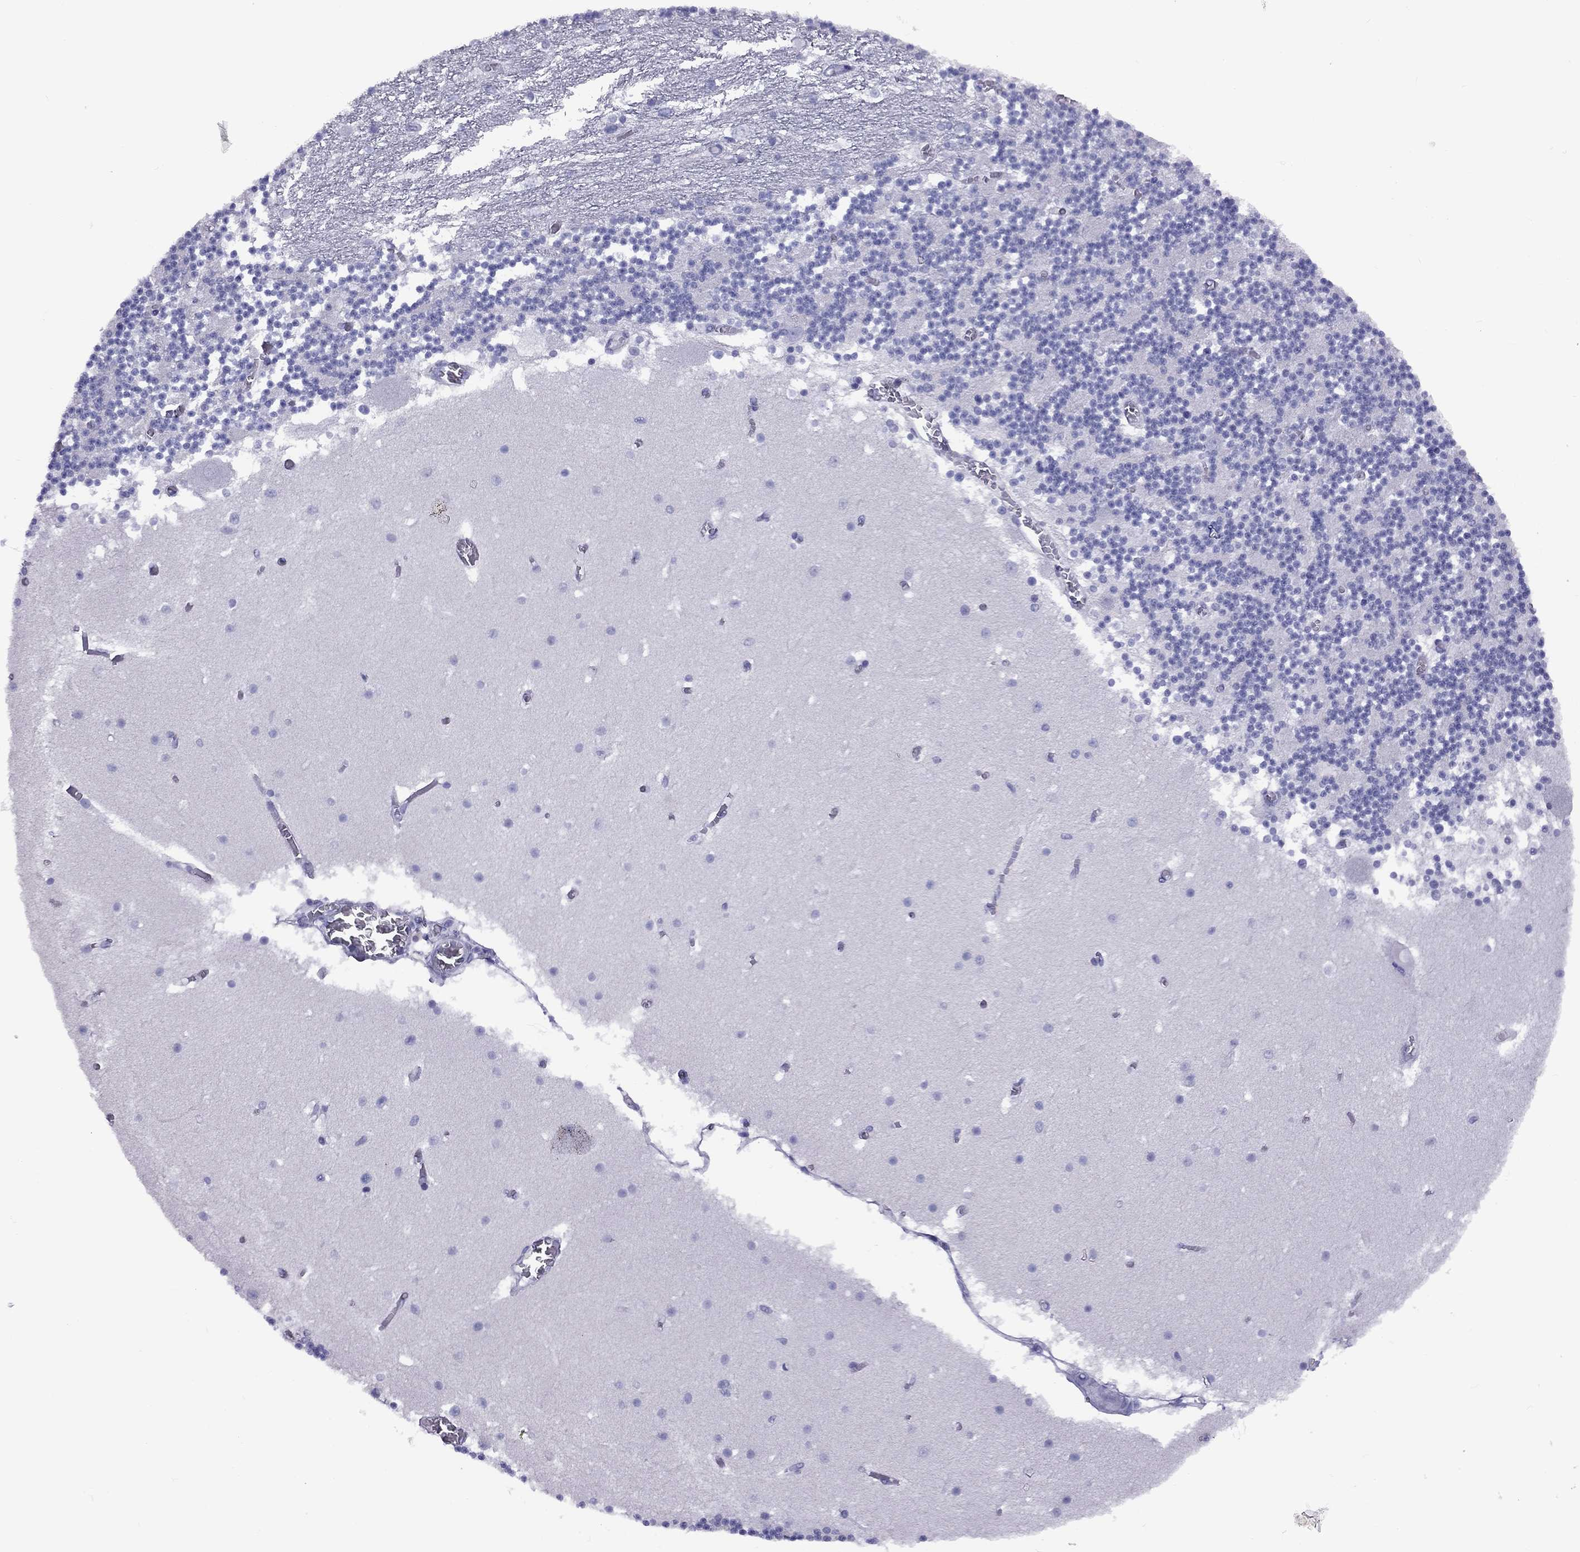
{"staining": {"intensity": "negative", "quantity": "none", "location": "none"}, "tissue": "cerebellum", "cell_type": "Cells in granular layer", "image_type": "normal", "snomed": [{"axis": "morphology", "description": "Normal tissue, NOS"}, {"axis": "topography", "description": "Cerebellum"}], "caption": "High magnification brightfield microscopy of unremarkable cerebellum stained with DAB (brown) and counterstained with hematoxylin (blue): cells in granular layer show no significant staining.", "gene": "FSCN3", "patient": {"sex": "female", "age": 28}}